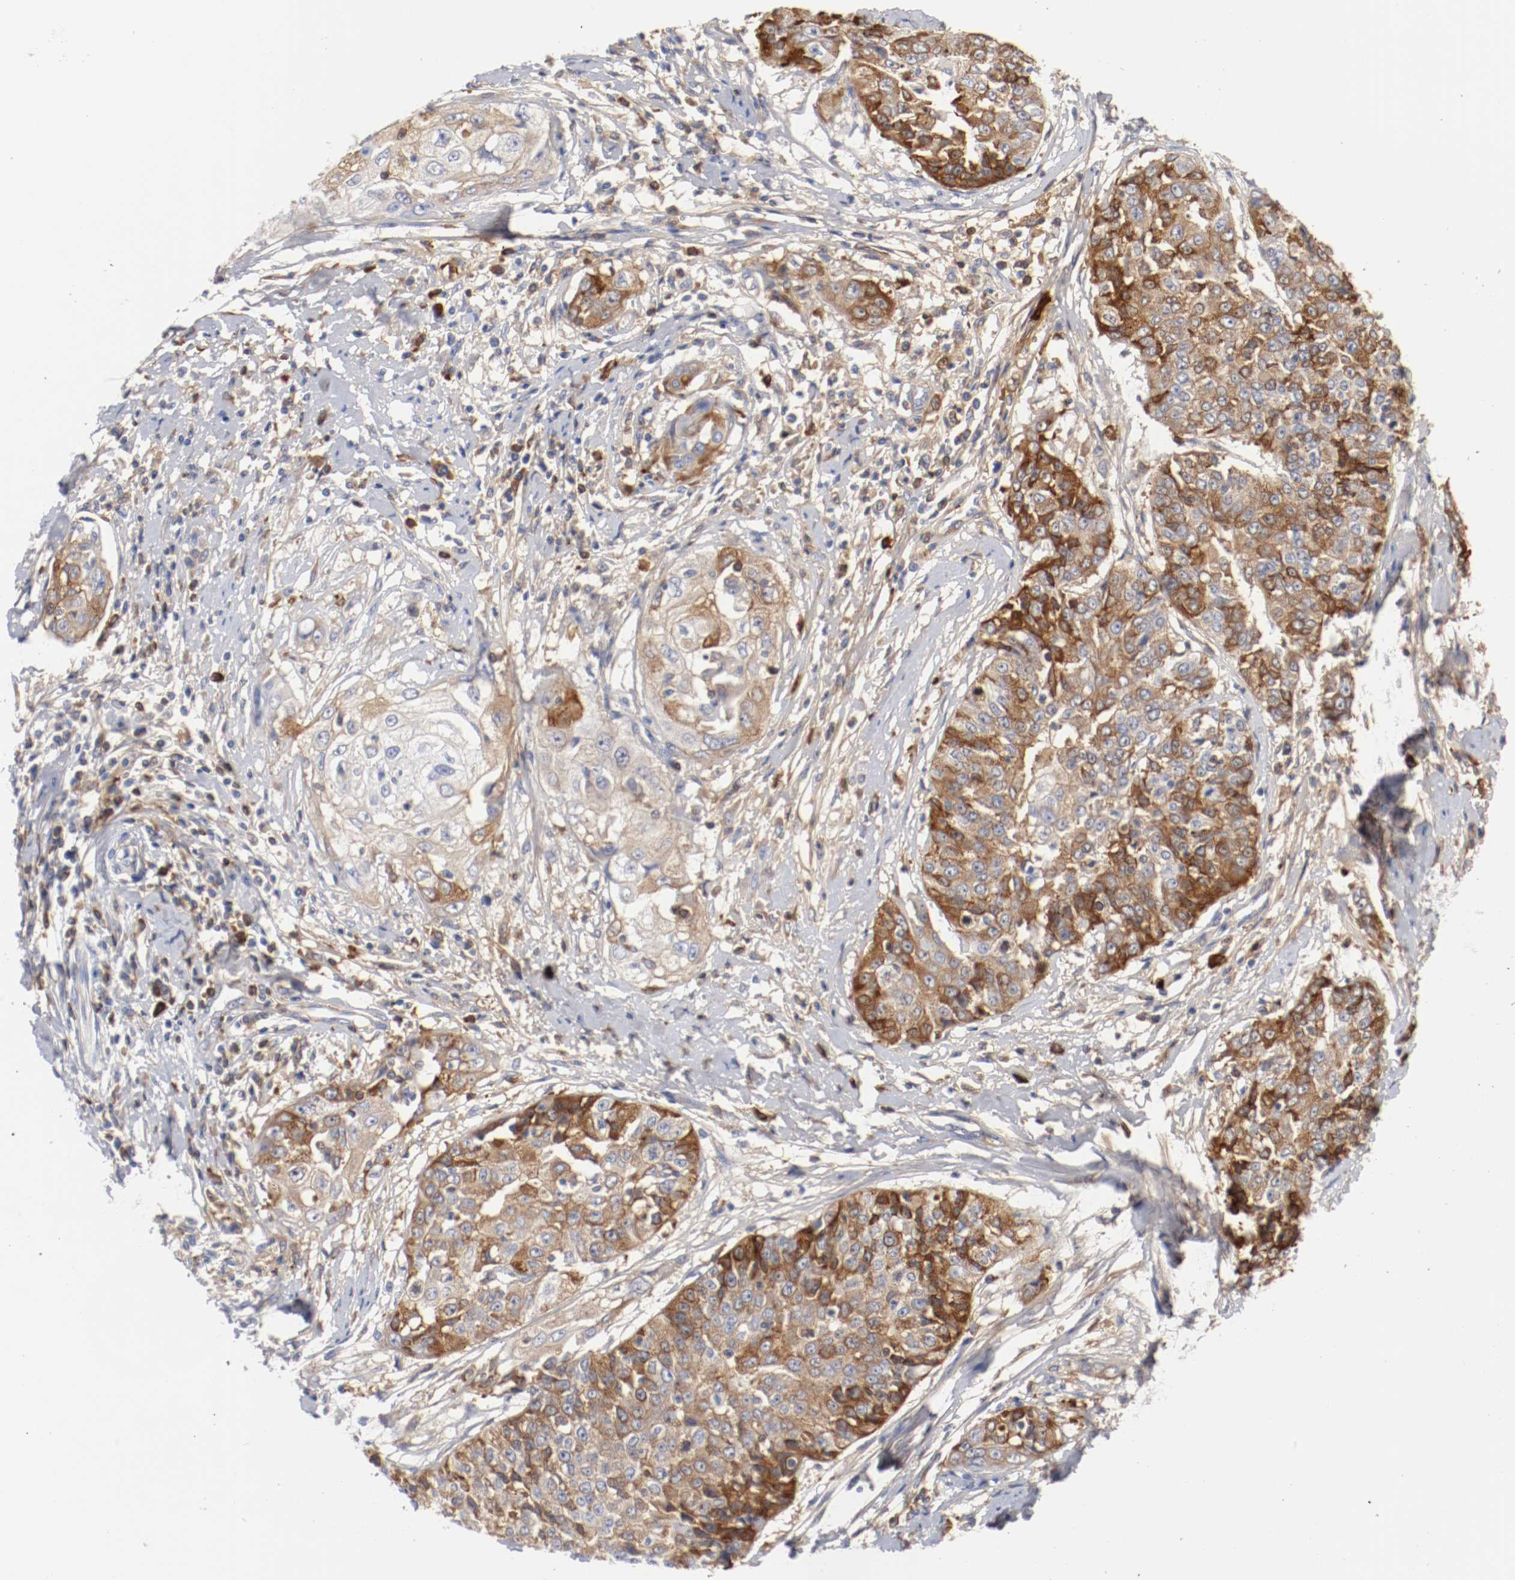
{"staining": {"intensity": "strong", "quantity": ">75%", "location": "cytoplasmic/membranous"}, "tissue": "cervical cancer", "cell_type": "Tumor cells", "image_type": "cancer", "snomed": [{"axis": "morphology", "description": "Squamous cell carcinoma, NOS"}, {"axis": "topography", "description": "Cervix"}], "caption": "Squamous cell carcinoma (cervical) stained for a protein (brown) reveals strong cytoplasmic/membranous positive positivity in approximately >75% of tumor cells.", "gene": "FGFBP1", "patient": {"sex": "female", "age": 64}}